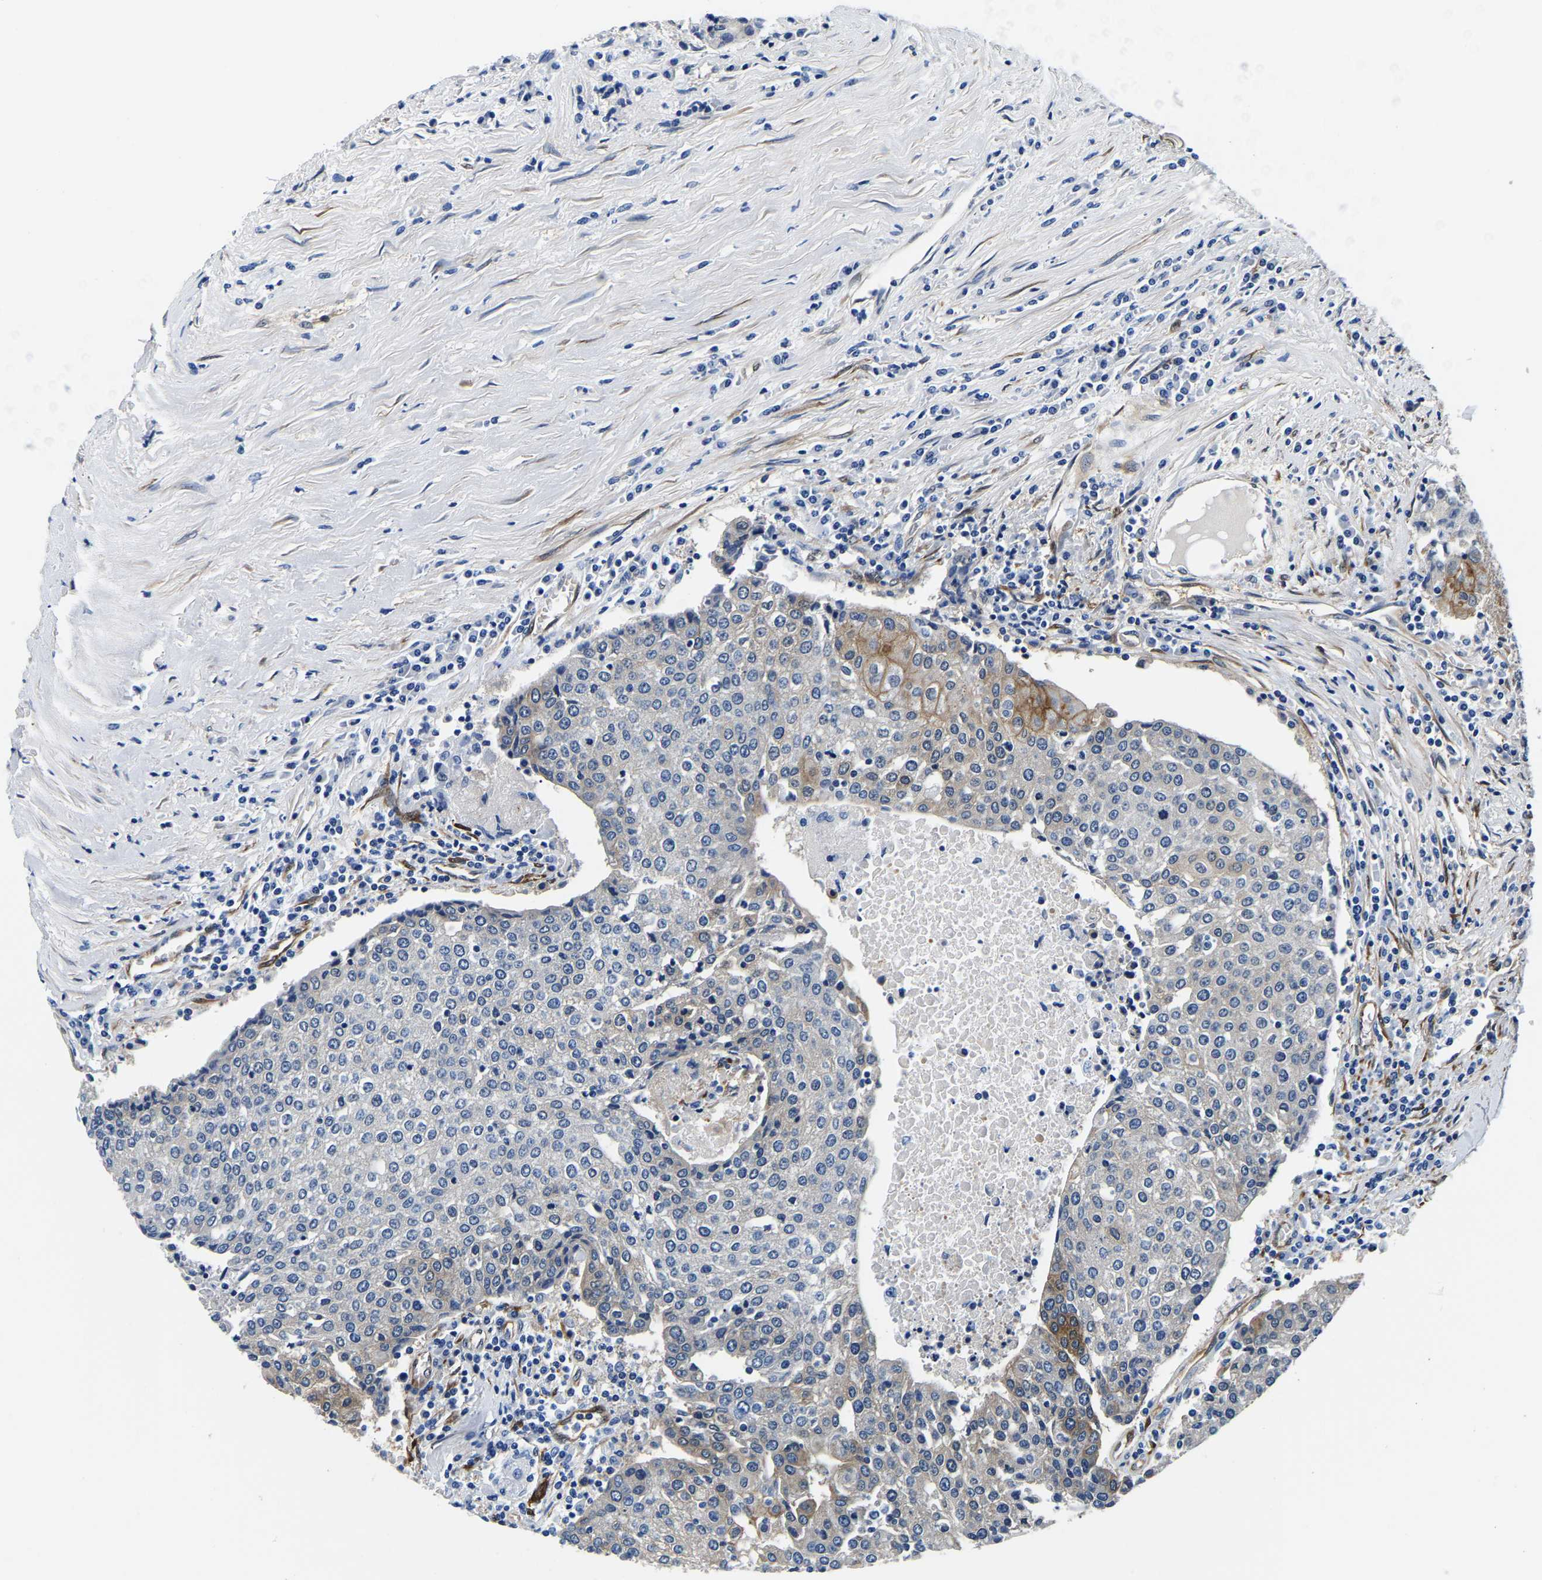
{"staining": {"intensity": "moderate", "quantity": "<25%", "location": "cytoplasmic/membranous"}, "tissue": "urothelial cancer", "cell_type": "Tumor cells", "image_type": "cancer", "snomed": [{"axis": "morphology", "description": "Urothelial carcinoma, High grade"}, {"axis": "topography", "description": "Urinary bladder"}], "caption": "Protein staining reveals moderate cytoplasmic/membranous positivity in about <25% of tumor cells in high-grade urothelial carcinoma.", "gene": "S100A13", "patient": {"sex": "female", "age": 85}}